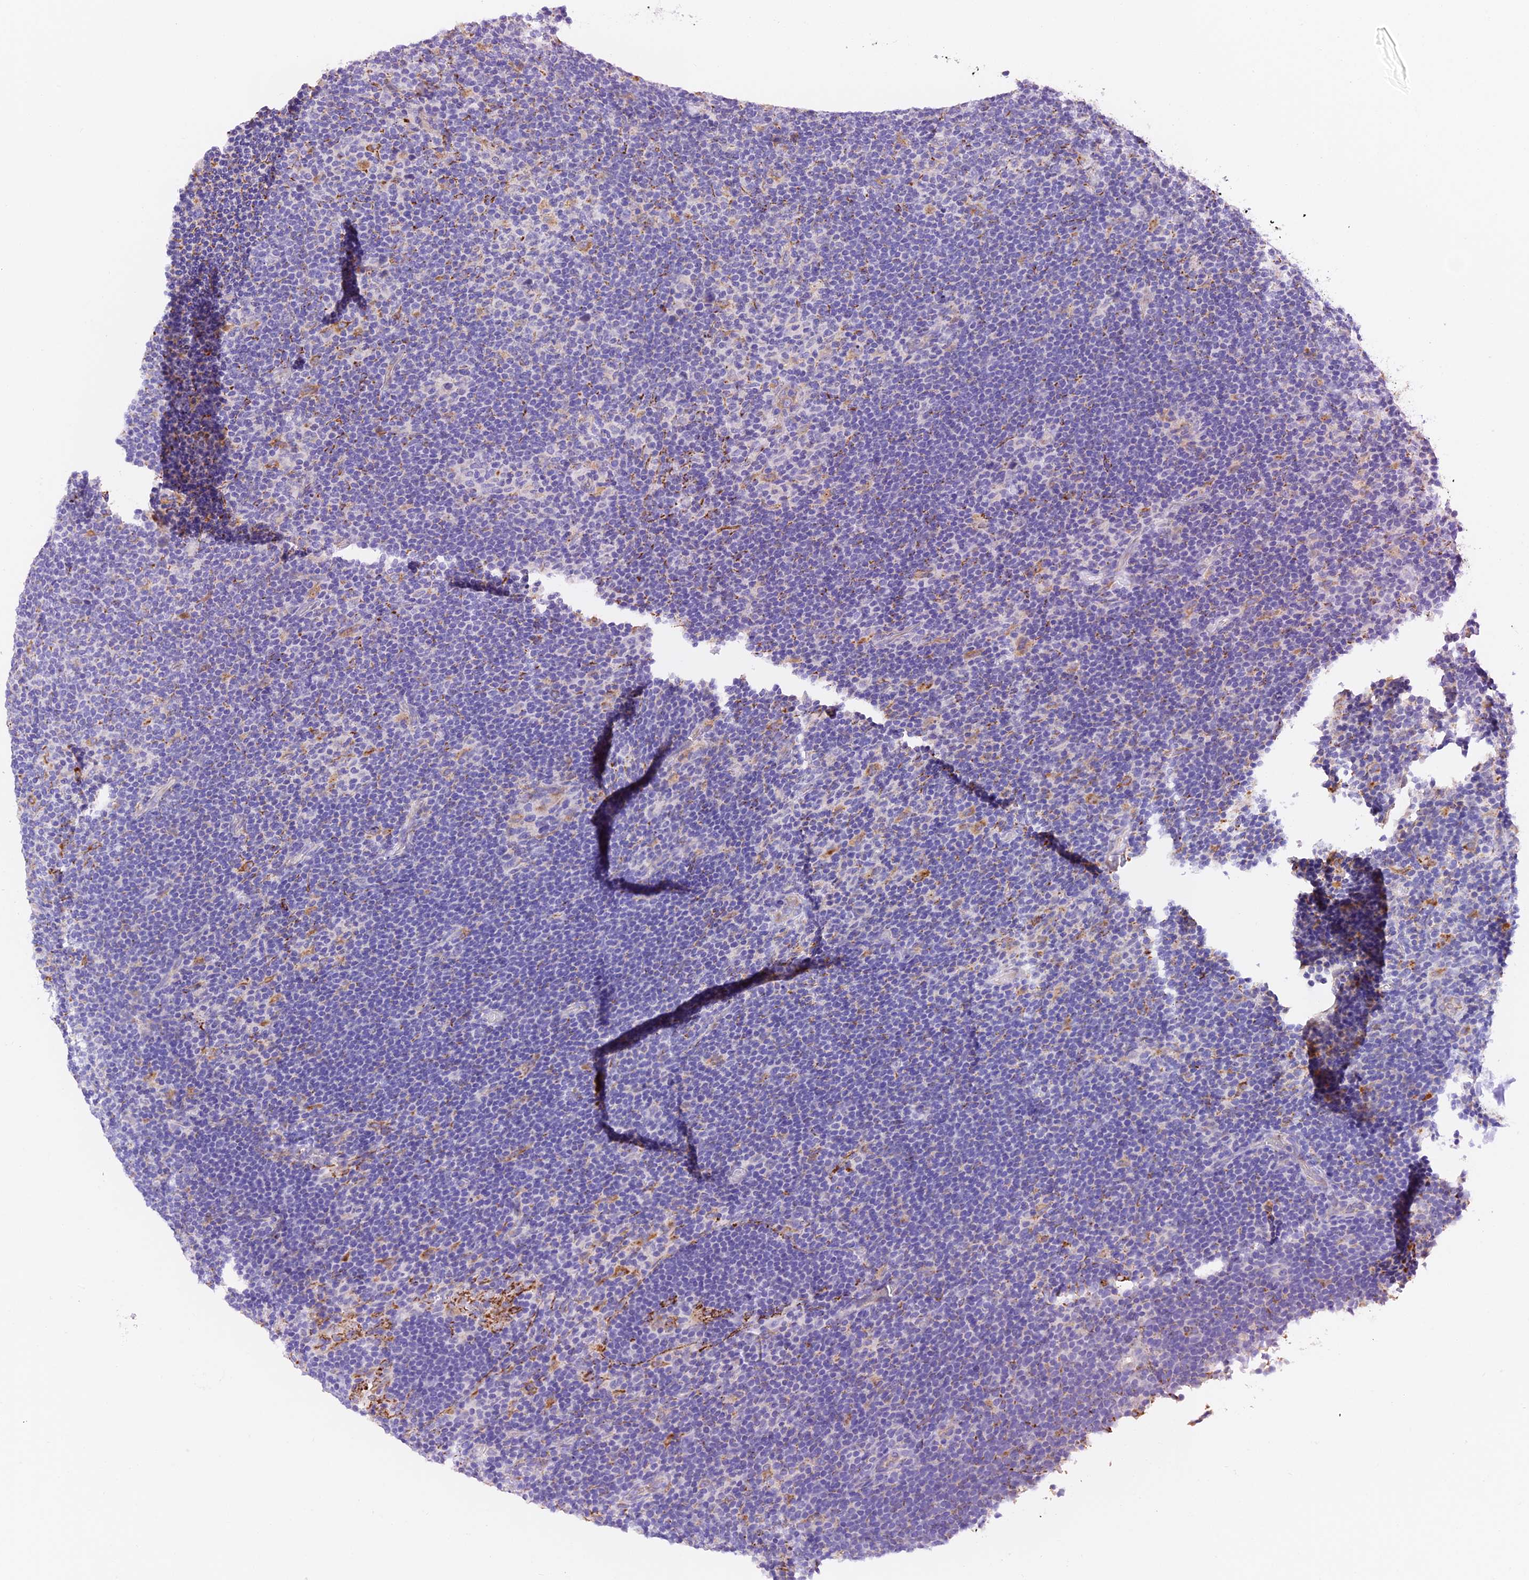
{"staining": {"intensity": "negative", "quantity": "none", "location": "none"}, "tissue": "lymphoma", "cell_type": "Tumor cells", "image_type": "cancer", "snomed": [{"axis": "morphology", "description": "Hodgkin's disease, NOS"}, {"axis": "topography", "description": "Lymph node"}], "caption": "Immunohistochemistry micrograph of Hodgkin's disease stained for a protein (brown), which demonstrates no staining in tumor cells.", "gene": "VKORC1", "patient": {"sex": "female", "age": 57}}